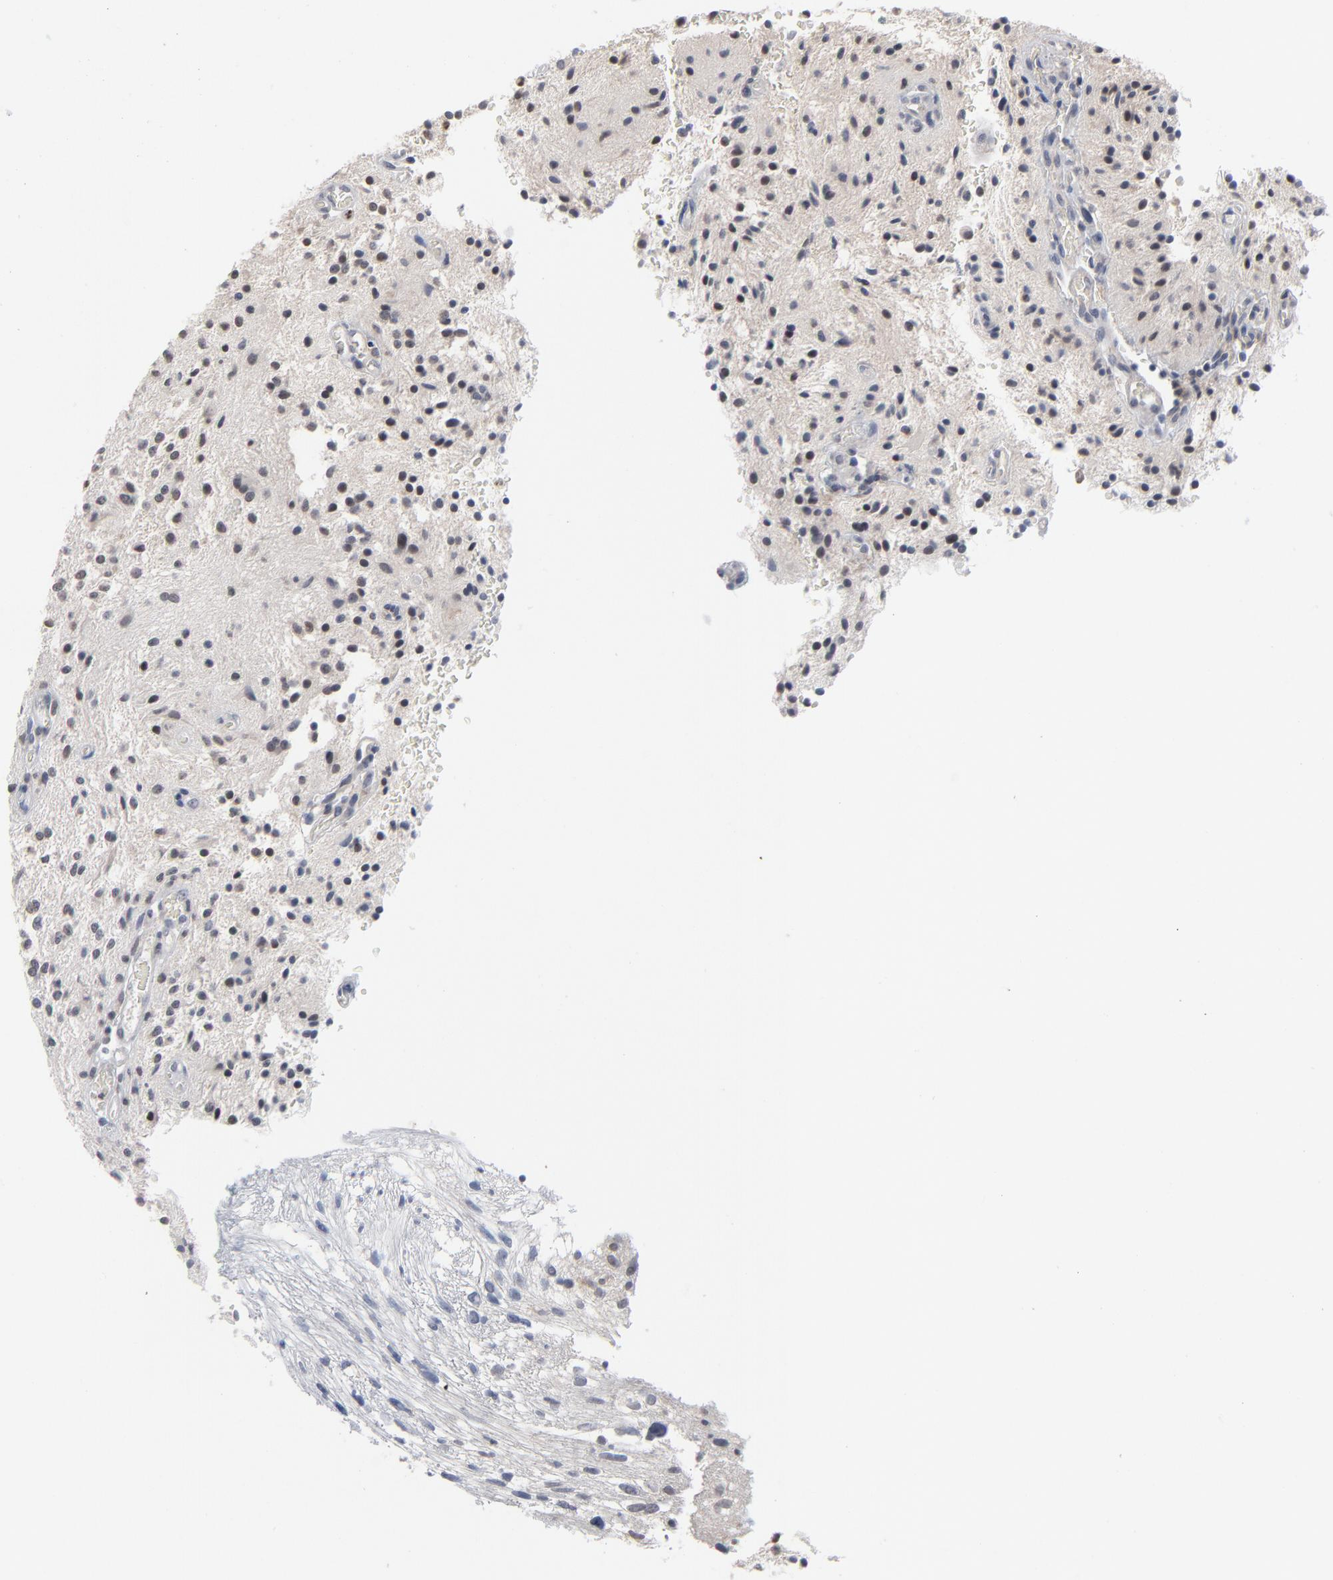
{"staining": {"intensity": "weak", "quantity": "<25%", "location": "nuclear"}, "tissue": "glioma", "cell_type": "Tumor cells", "image_type": "cancer", "snomed": [{"axis": "morphology", "description": "Glioma, malignant, NOS"}, {"axis": "topography", "description": "Cerebellum"}], "caption": "Tumor cells are negative for brown protein staining in glioma.", "gene": "FOXN2", "patient": {"sex": "female", "age": 10}}